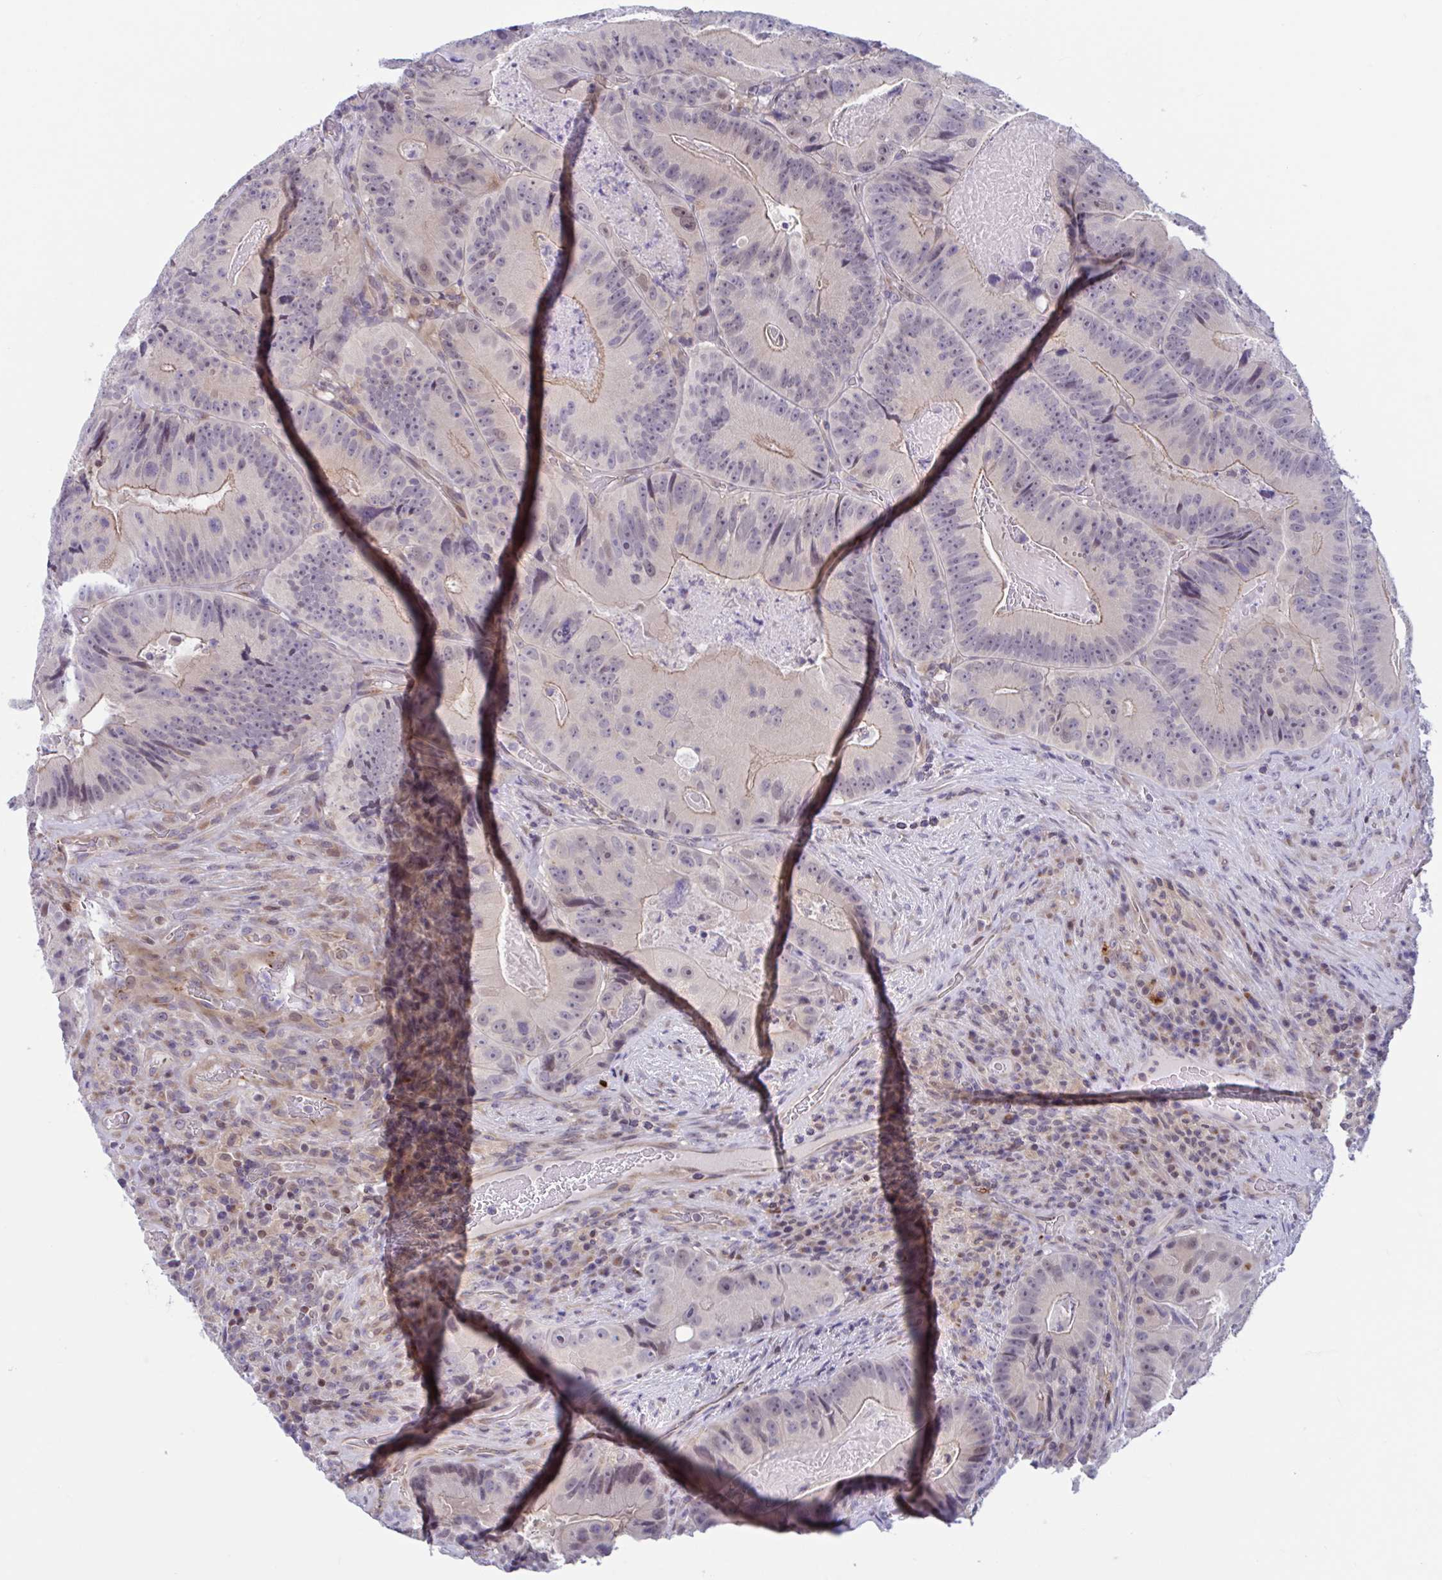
{"staining": {"intensity": "negative", "quantity": "none", "location": "none"}, "tissue": "colorectal cancer", "cell_type": "Tumor cells", "image_type": "cancer", "snomed": [{"axis": "morphology", "description": "Adenocarcinoma, NOS"}, {"axis": "topography", "description": "Colon"}], "caption": "This photomicrograph is of colorectal cancer stained with immunohistochemistry (IHC) to label a protein in brown with the nuclei are counter-stained blue. There is no positivity in tumor cells.", "gene": "SNX11", "patient": {"sex": "female", "age": 86}}